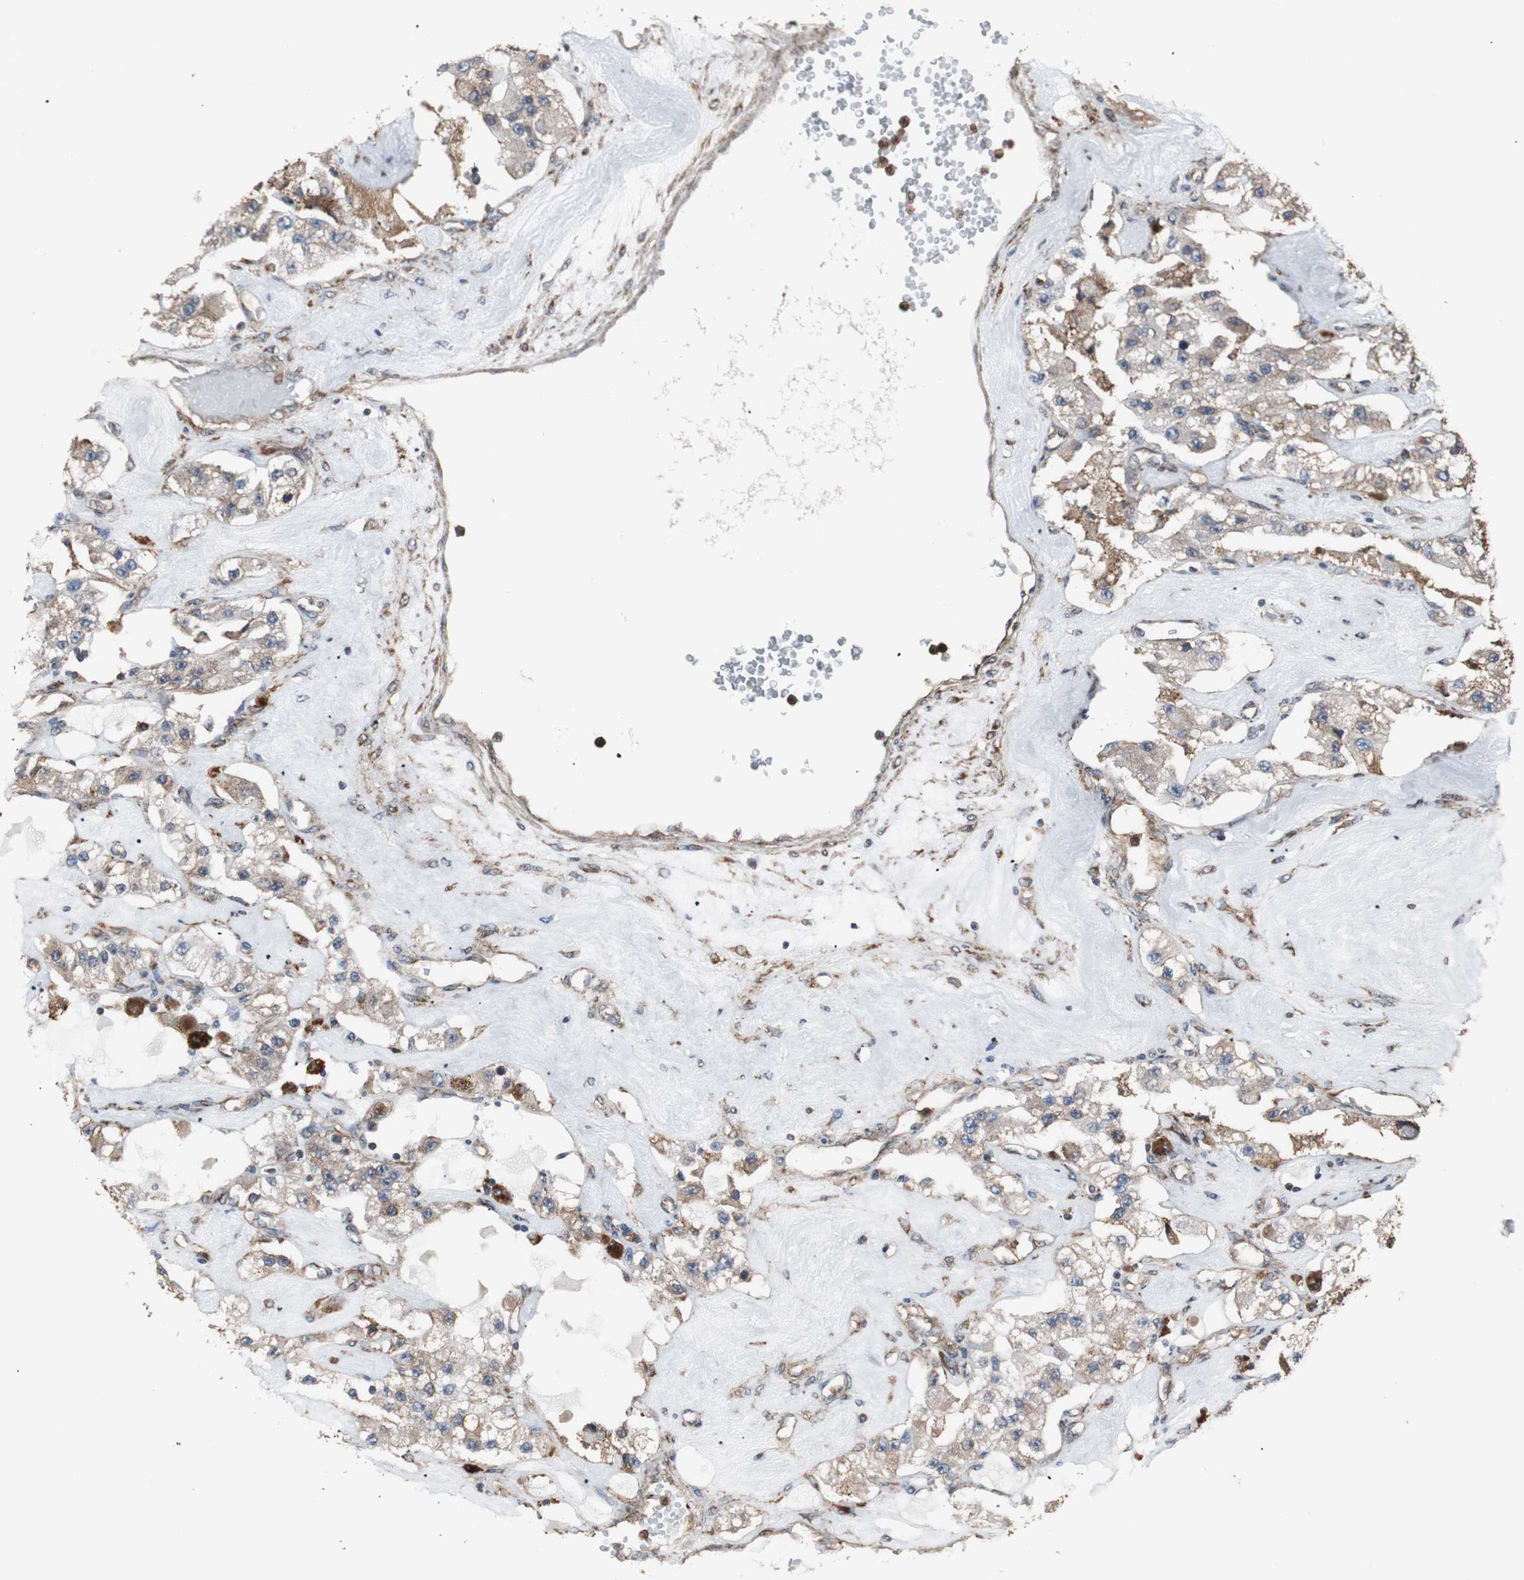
{"staining": {"intensity": "moderate", "quantity": ">75%", "location": "cytoplasmic/membranous"}, "tissue": "carcinoid", "cell_type": "Tumor cells", "image_type": "cancer", "snomed": [{"axis": "morphology", "description": "Carcinoid, malignant, NOS"}, {"axis": "topography", "description": "Pancreas"}], "caption": "Protein analysis of carcinoid tissue reveals moderate cytoplasmic/membranous staining in about >75% of tumor cells.", "gene": "CALU", "patient": {"sex": "male", "age": 41}}